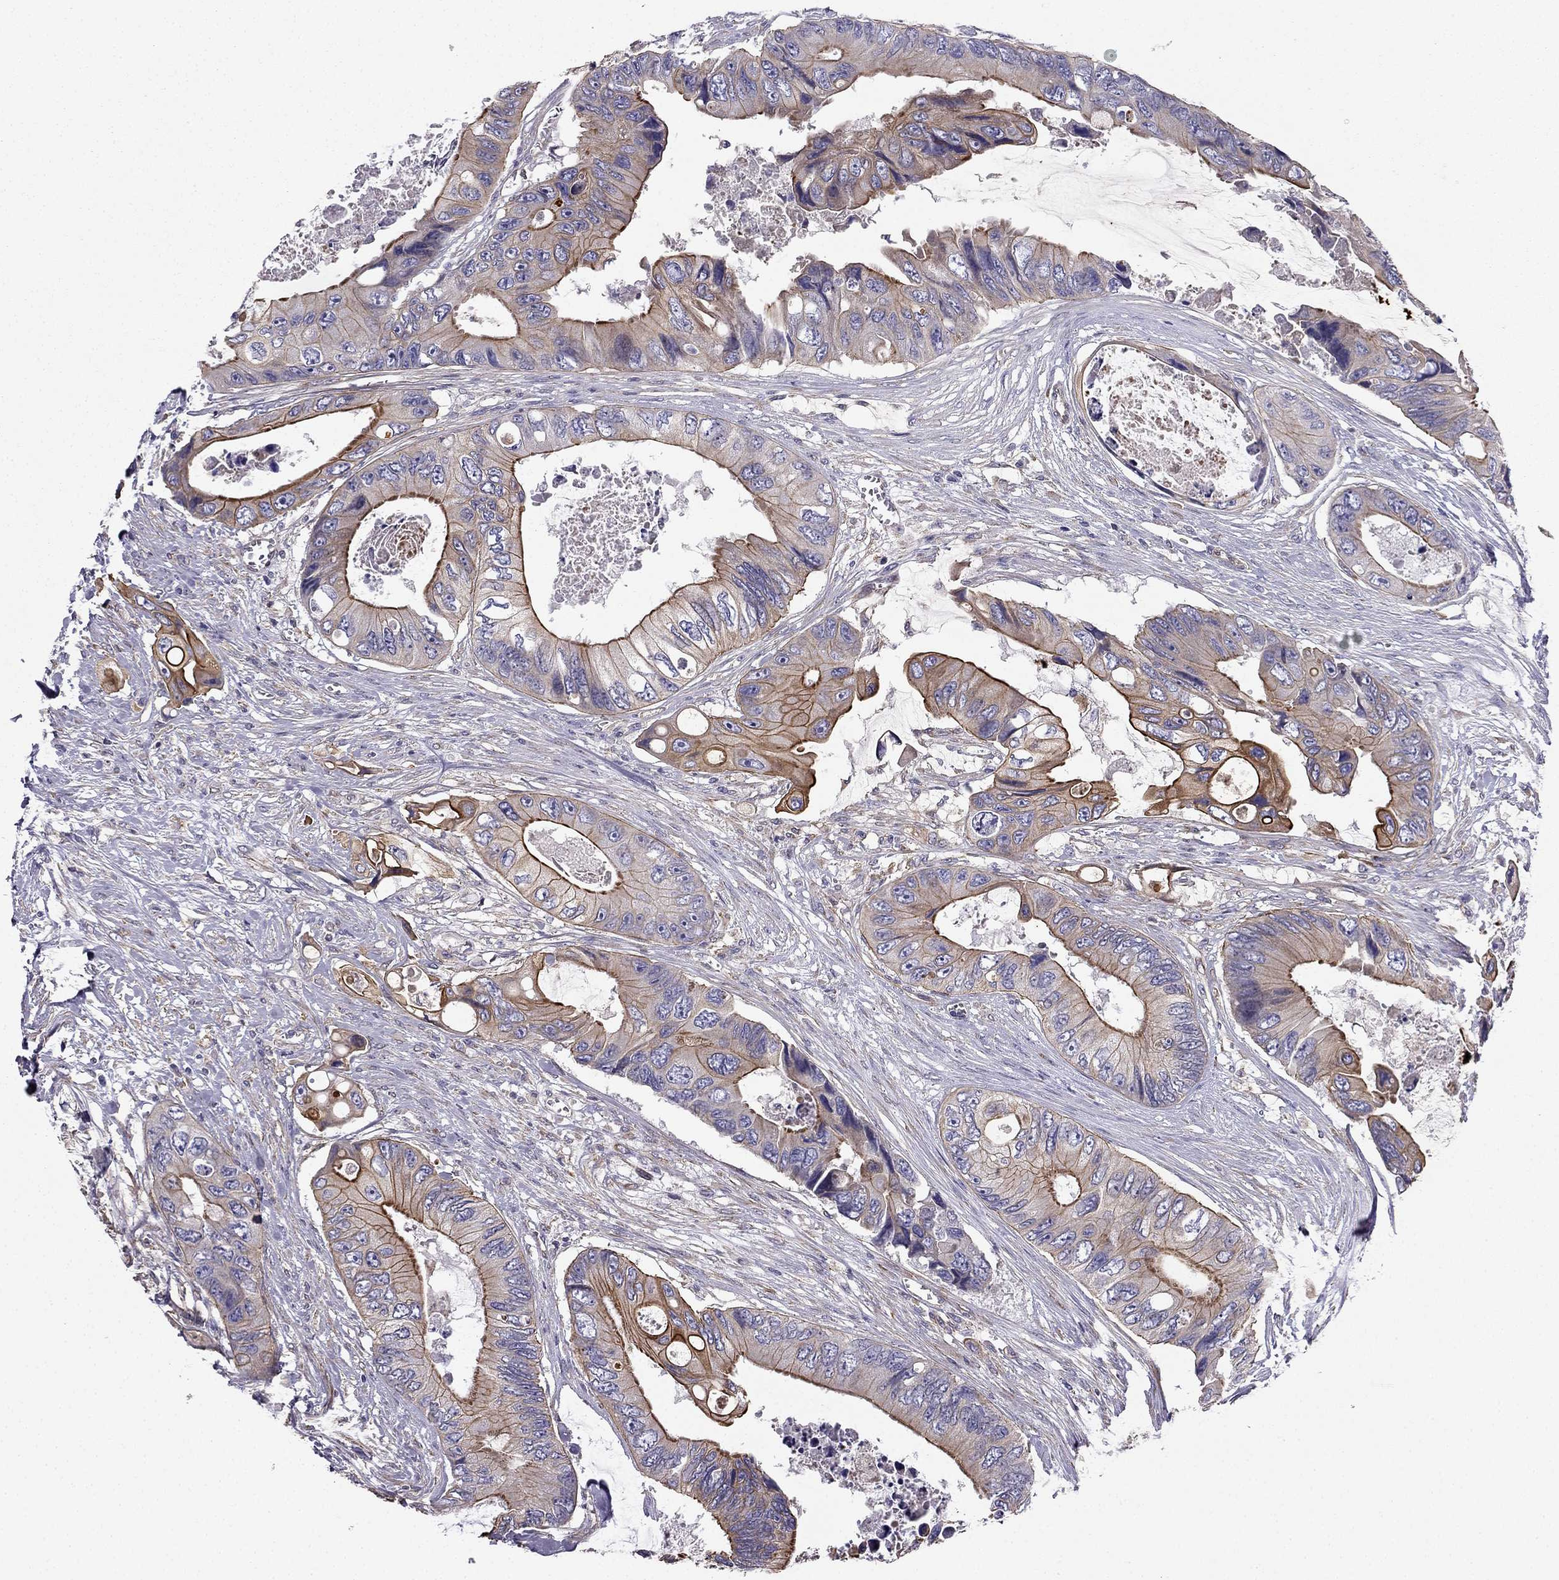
{"staining": {"intensity": "strong", "quantity": "25%-75%", "location": "cytoplasmic/membranous"}, "tissue": "colorectal cancer", "cell_type": "Tumor cells", "image_type": "cancer", "snomed": [{"axis": "morphology", "description": "Adenocarcinoma, NOS"}, {"axis": "topography", "description": "Rectum"}], "caption": "IHC of colorectal adenocarcinoma reveals high levels of strong cytoplasmic/membranous staining in approximately 25%-75% of tumor cells.", "gene": "ENOX1", "patient": {"sex": "male", "age": 63}}